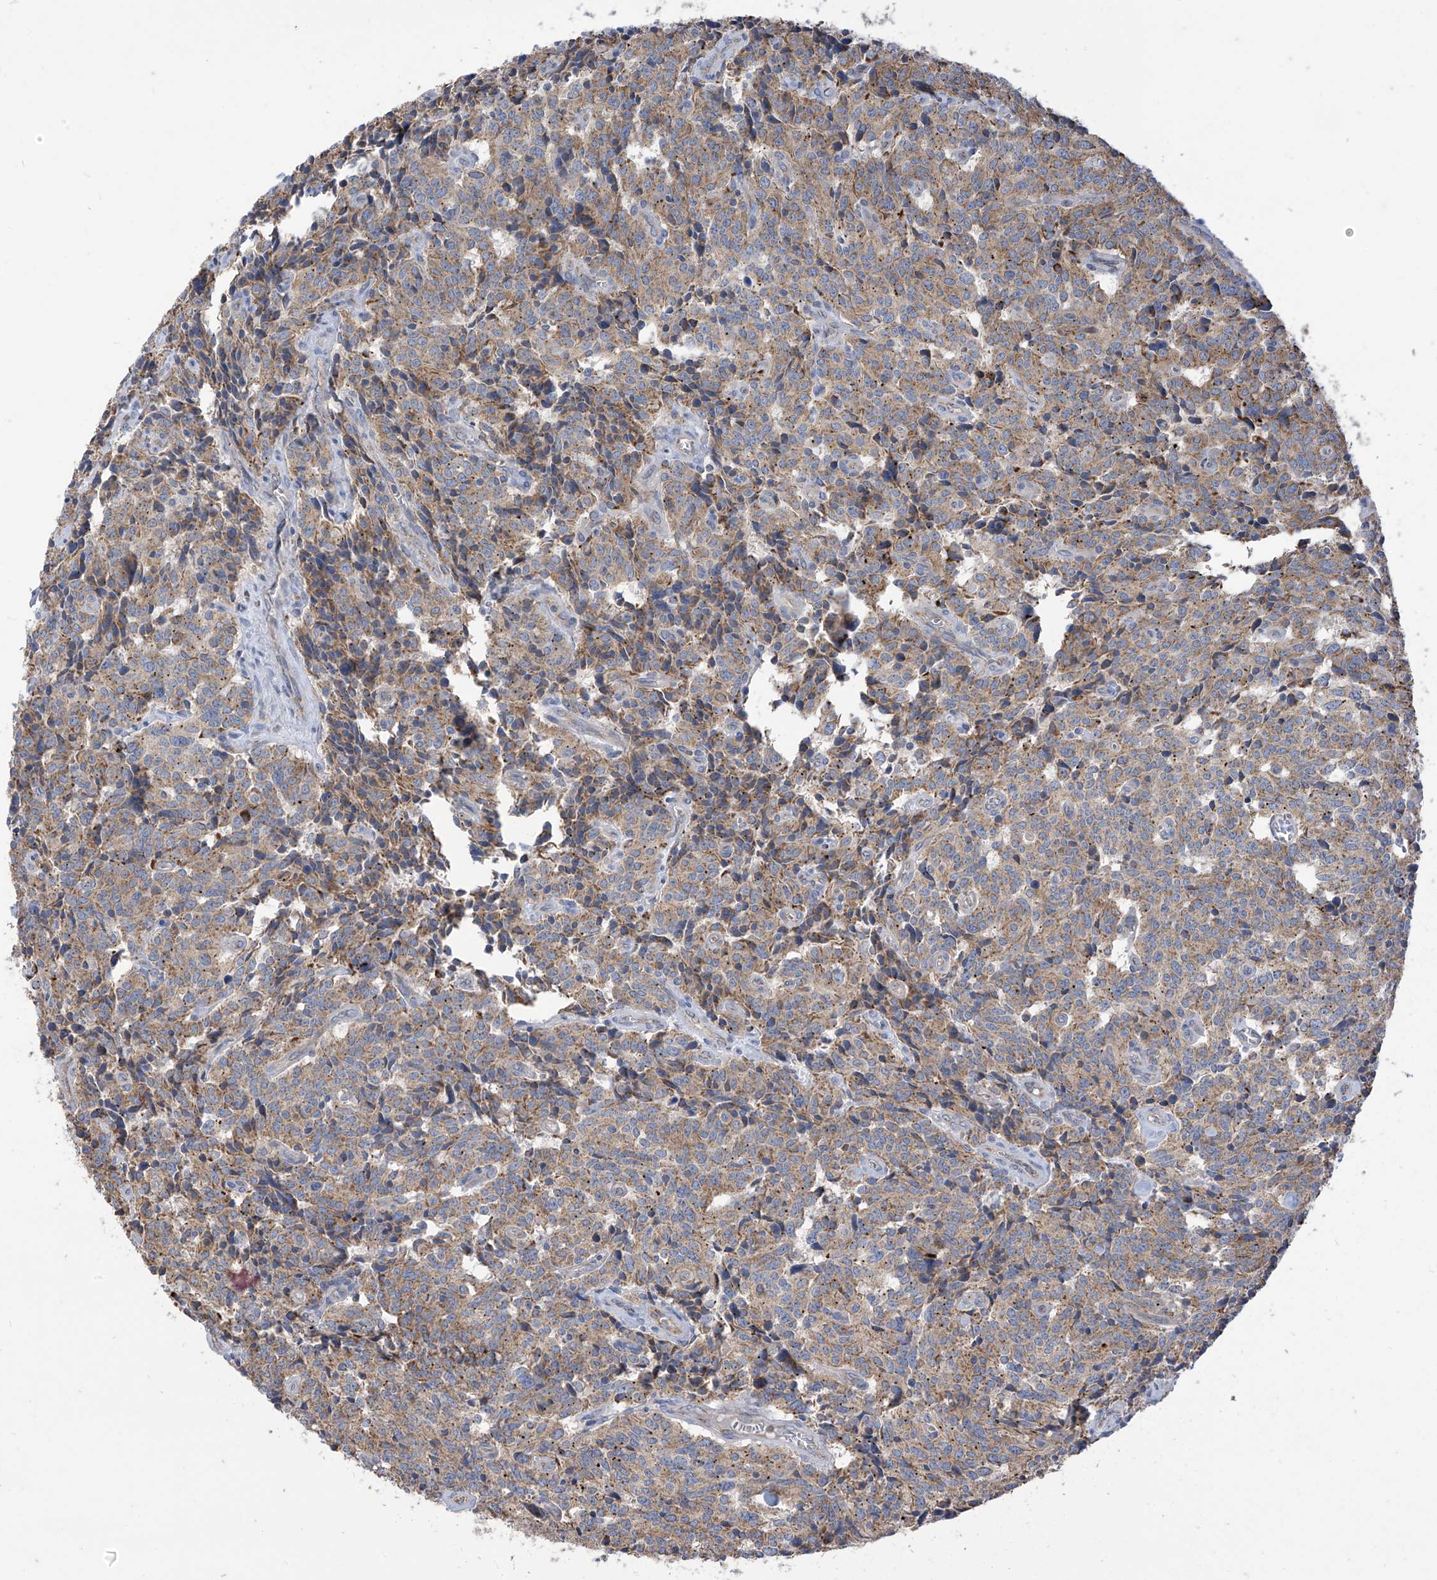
{"staining": {"intensity": "weak", "quantity": ">75%", "location": "cytoplasmic/membranous"}, "tissue": "carcinoid", "cell_type": "Tumor cells", "image_type": "cancer", "snomed": [{"axis": "morphology", "description": "Carcinoid, malignant, NOS"}, {"axis": "topography", "description": "Lung"}], "caption": "A high-resolution photomicrograph shows immunohistochemistry staining of malignant carcinoid, which demonstrates weak cytoplasmic/membranous staining in about >75% of tumor cells.", "gene": "PNPT1", "patient": {"sex": "female", "age": 46}}